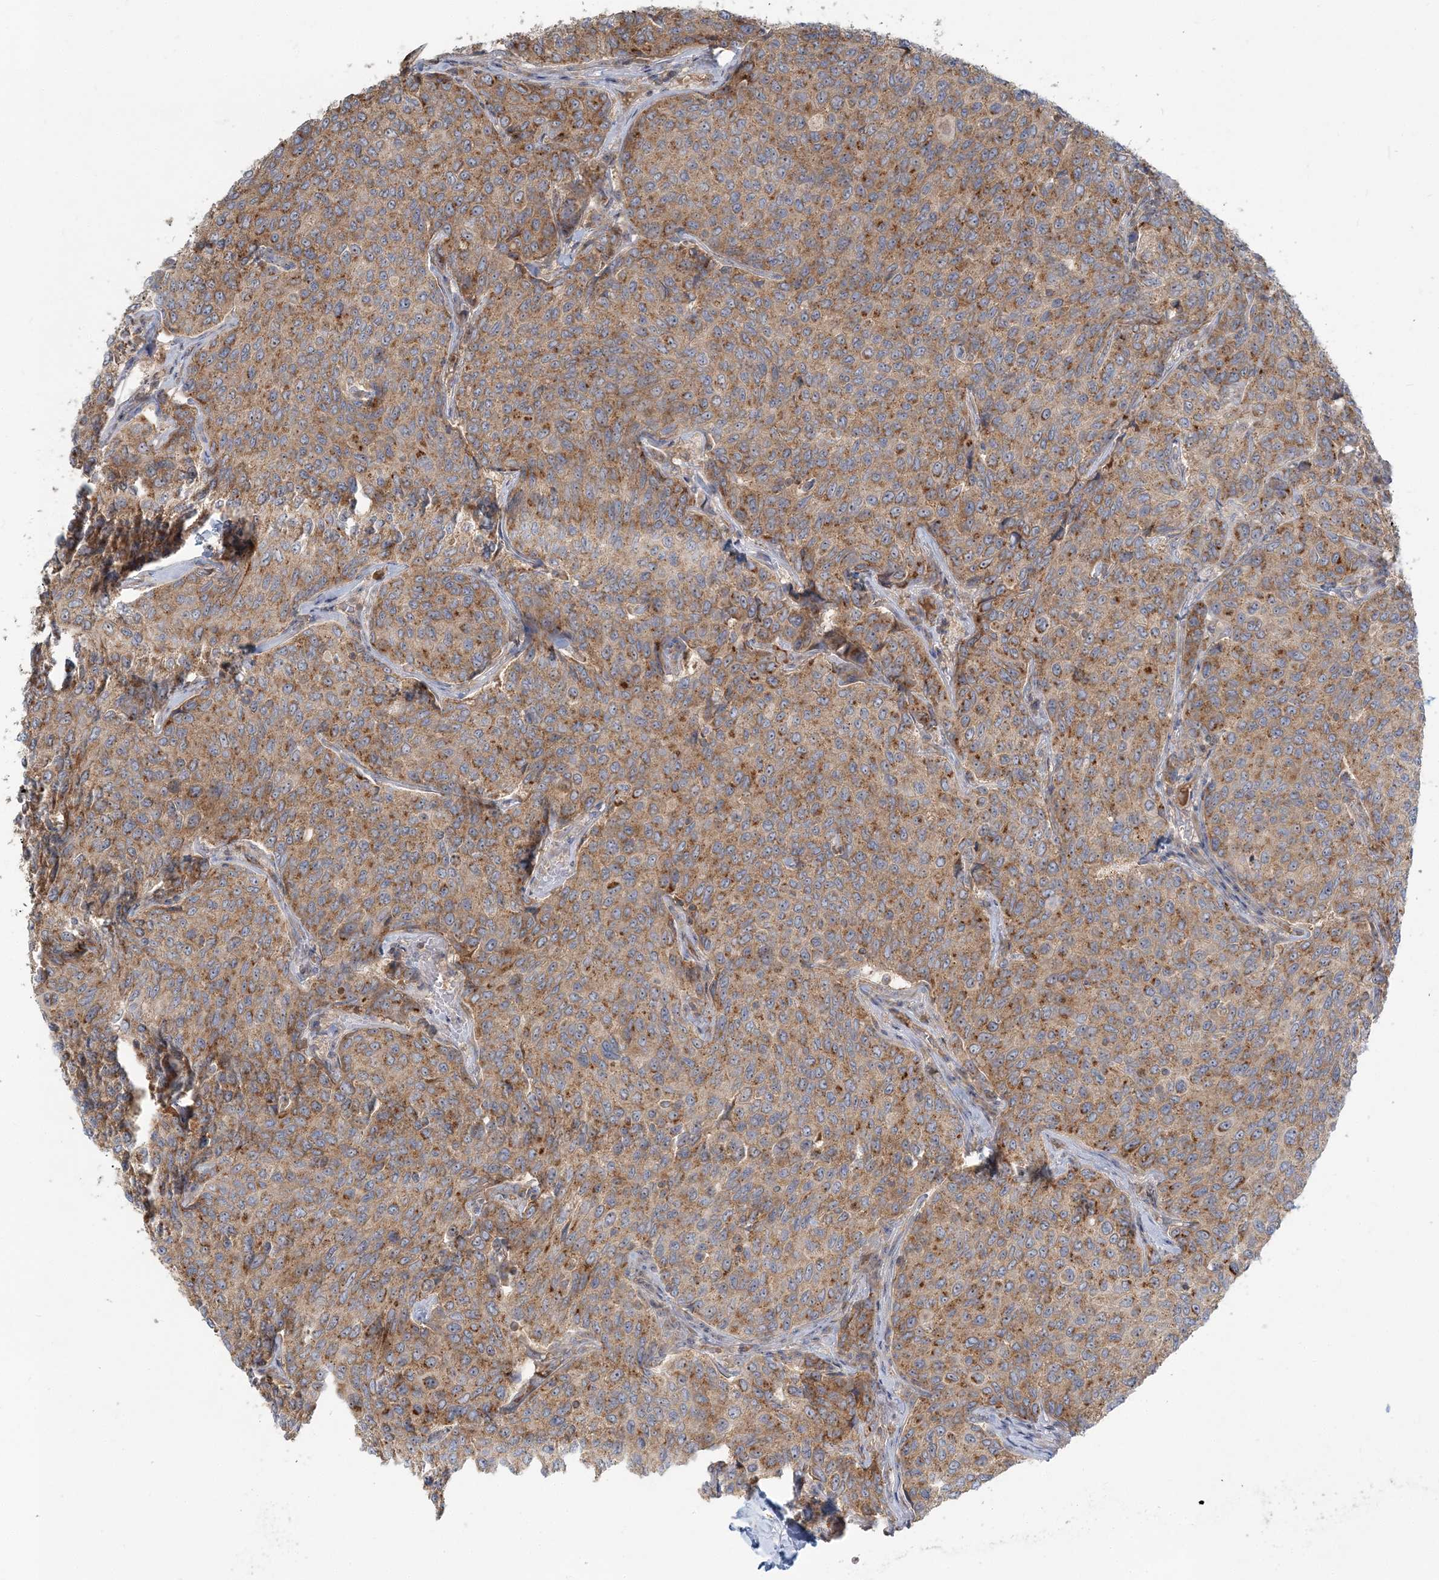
{"staining": {"intensity": "moderate", "quantity": ">75%", "location": "cytoplasmic/membranous"}, "tissue": "breast cancer", "cell_type": "Tumor cells", "image_type": "cancer", "snomed": [{"axis": "morphology", "description": "Duct carcinoma"}, {"axis": "topography", "description": "Breast"}], "caption": "Brown immunohistochemical staining in human breast intraductal carcinoma displays moderate cytoplasmic/membranous staining in about >75% of tumor cells.", "gene": "AP1AR", "patient": {"sex": "female", "age": 55}}